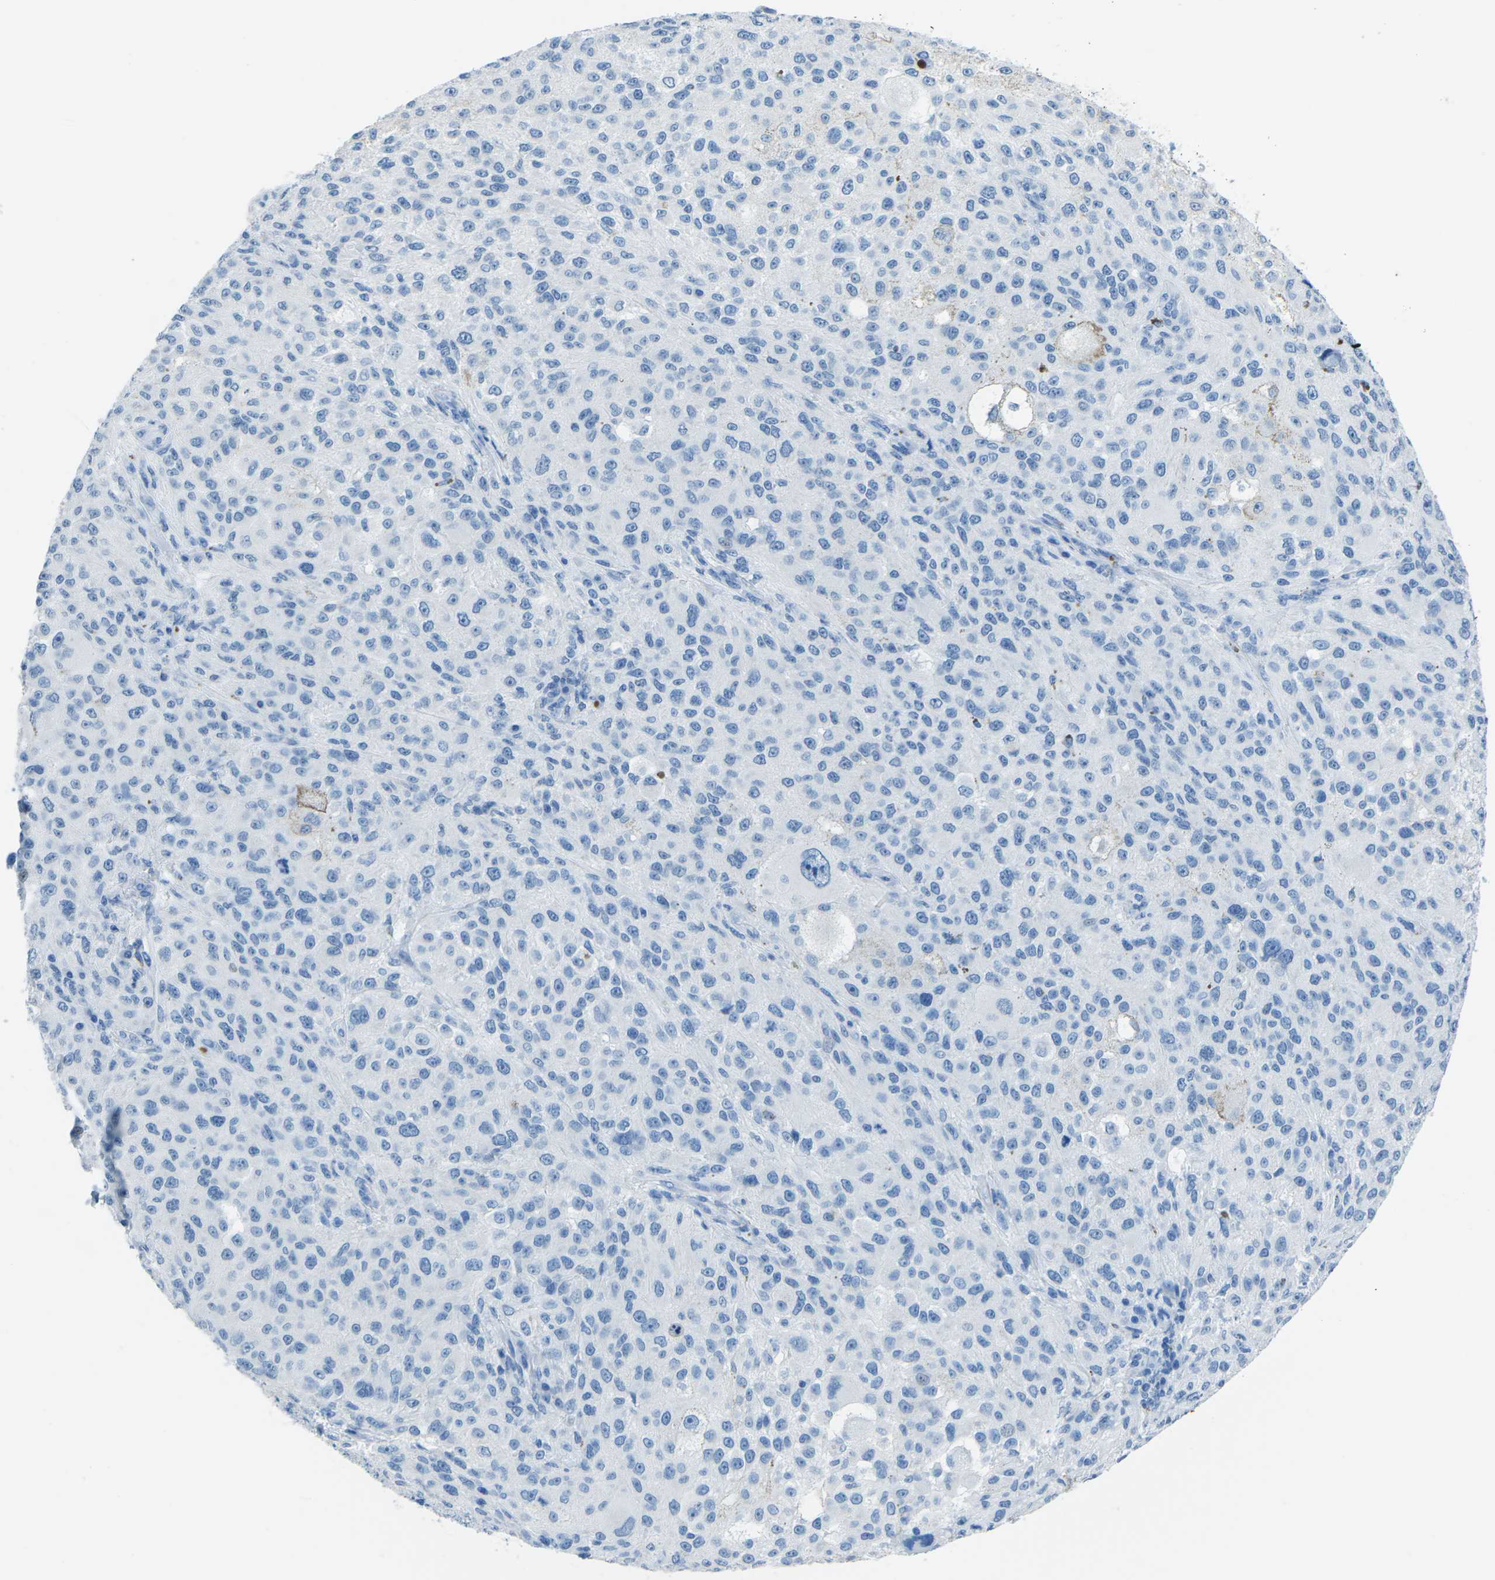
{"staining": {"intensity": "negative", "quantity": "none", "location": "none"}, "tissue": "melanoma", "cell_type": "Tumor cells", "image_type": "cancer", "snomed": [{"axis": "morphology", "description": "Necrosis, NOS"}, {"axis": "morphology", "description": "Malignant melanoma, NOS"}, {"axis": "topography", "description": "Skin"}], "caption": "This is an immunohistochemistry (IHC) image of human melanoma. There is no staining in tumor cells.", "gene": "MYH8", "patient": {"sex": "female", "age": 87}}